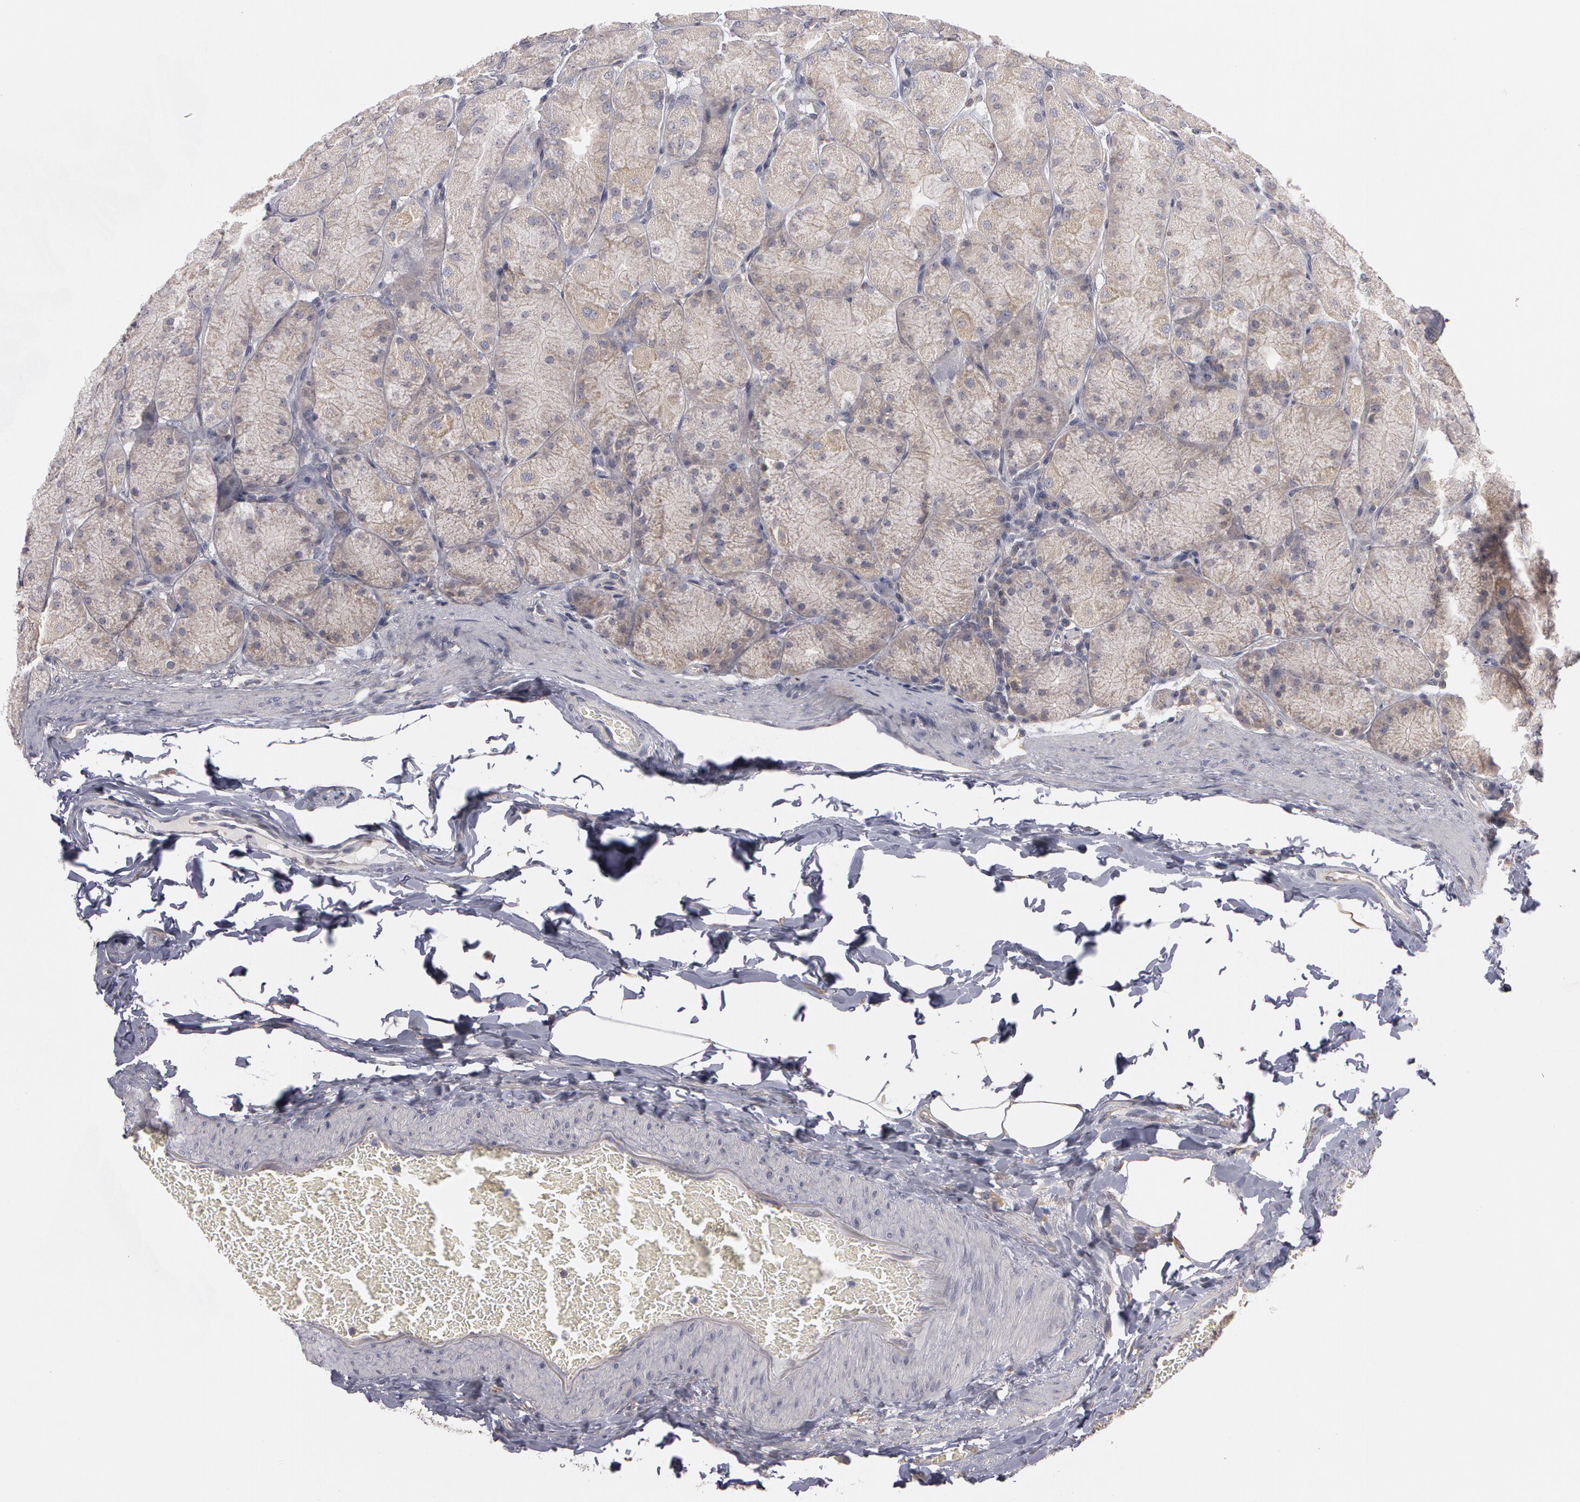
{"staining": {"intensity": "weak", "quantity": "<25%", "location": "cytoplasmic/membranous"}, "tissue": "stomach", "cell_type": "Glandular cells", "image_type": "normal", "snomed": [{"axis": "morphology", "description": "Normal tissue, NOS"}, {"axis": "topography", "description": "Stomach, upper"}], "caption": "Immunohistochemical staining of normal human stomach reveals no significant positivity in glandular cells. (DAB immunohistochemistry, high magnification).", "gene": "NEK9", "patient": {"sex": "female", "age": 56}}